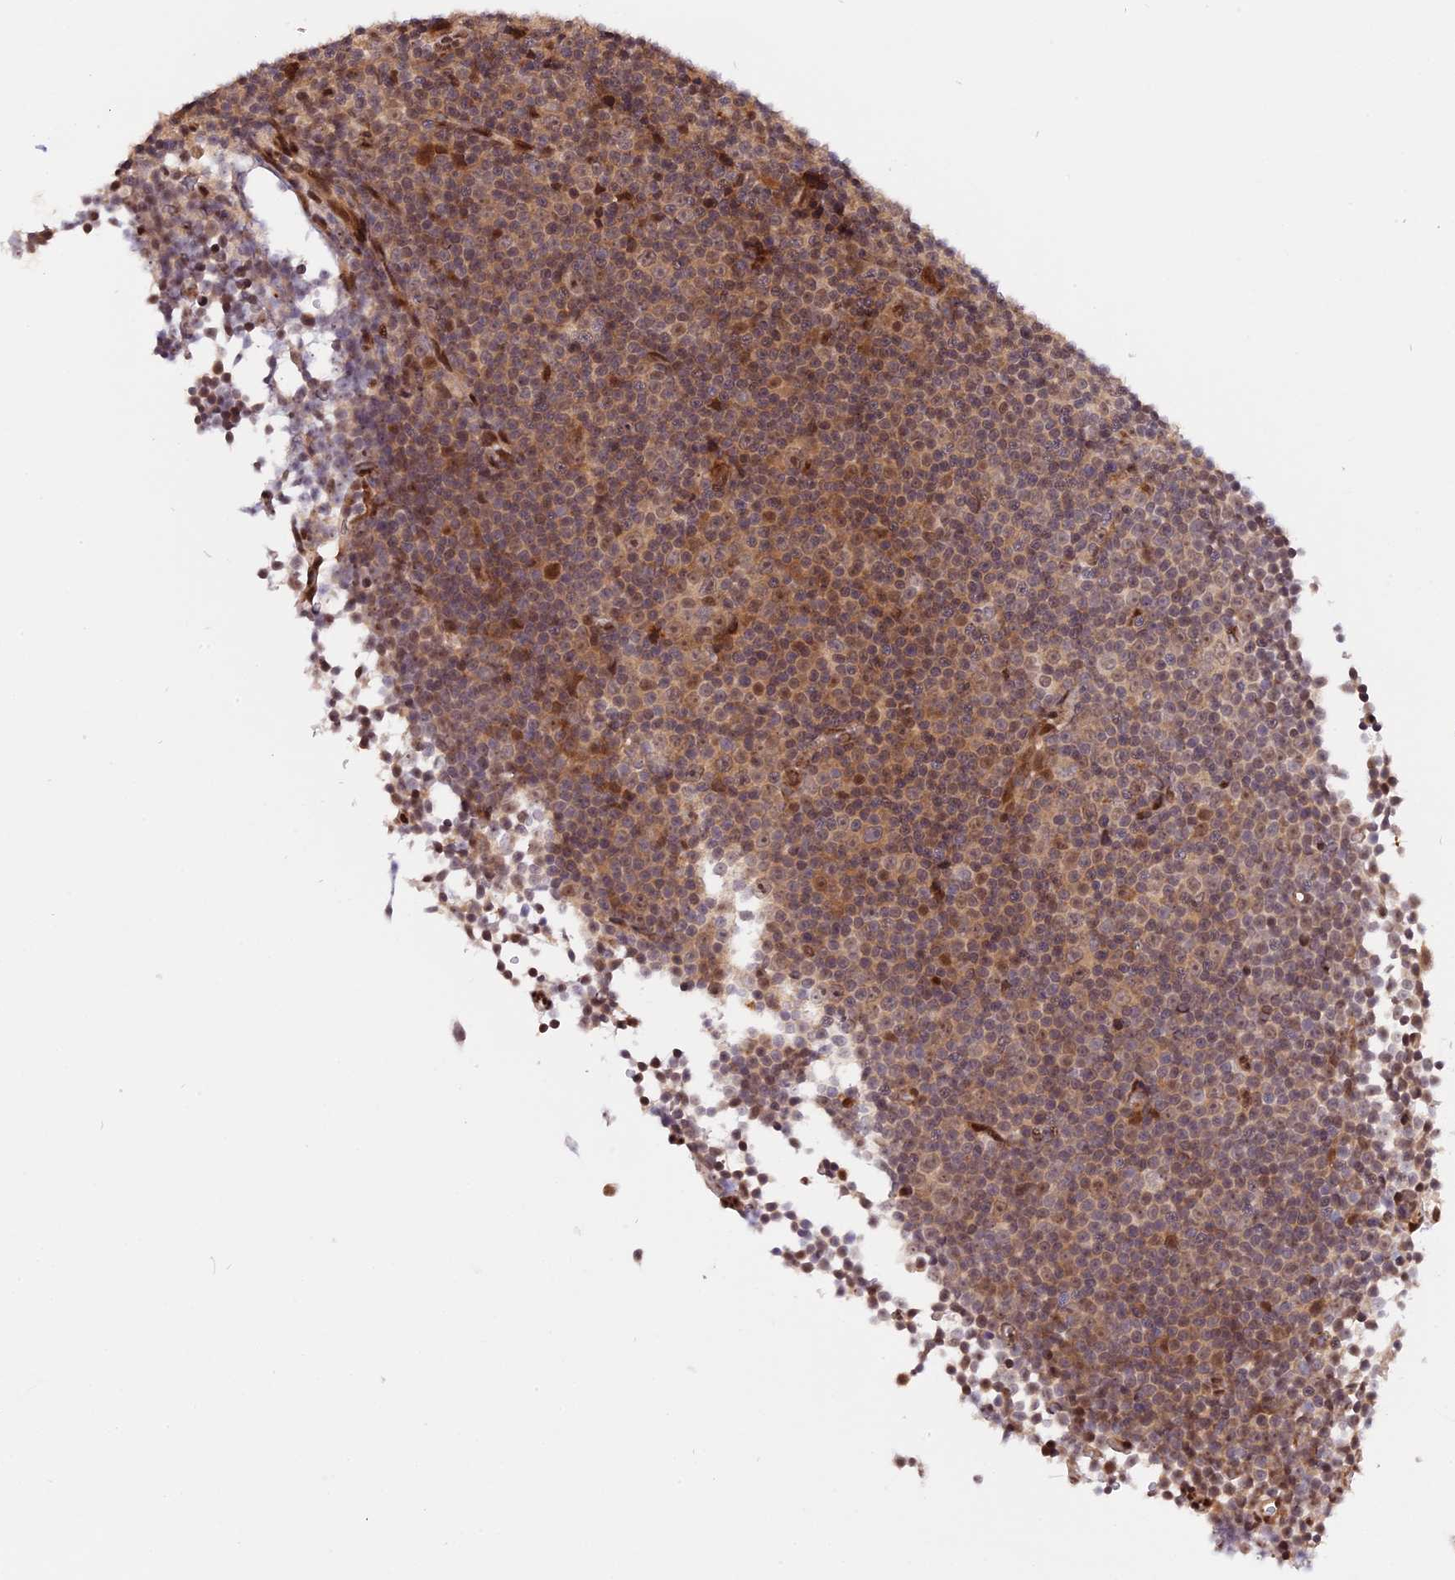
{"staining": {"intensity": "weak", "quantity": "25%-75%", "location": "nuclear"}, "tissue": "lymphoma", "cell_type": "Tumor cells", "image_type": "cancer", "snomed": [{"axis": "morphology", "description": "Malignant lymphoma, non-Hodgkin's type, Low grade"}, {"axis": "topography", "description": "Lymph node"}], "caption": "Protein expression analysis of lymphoma demonstrates weak nuclear positivity in about 25%-75% of tumor cells.", "gene": "ZNF428", "patient": {"sex": "female", "age": 67}}